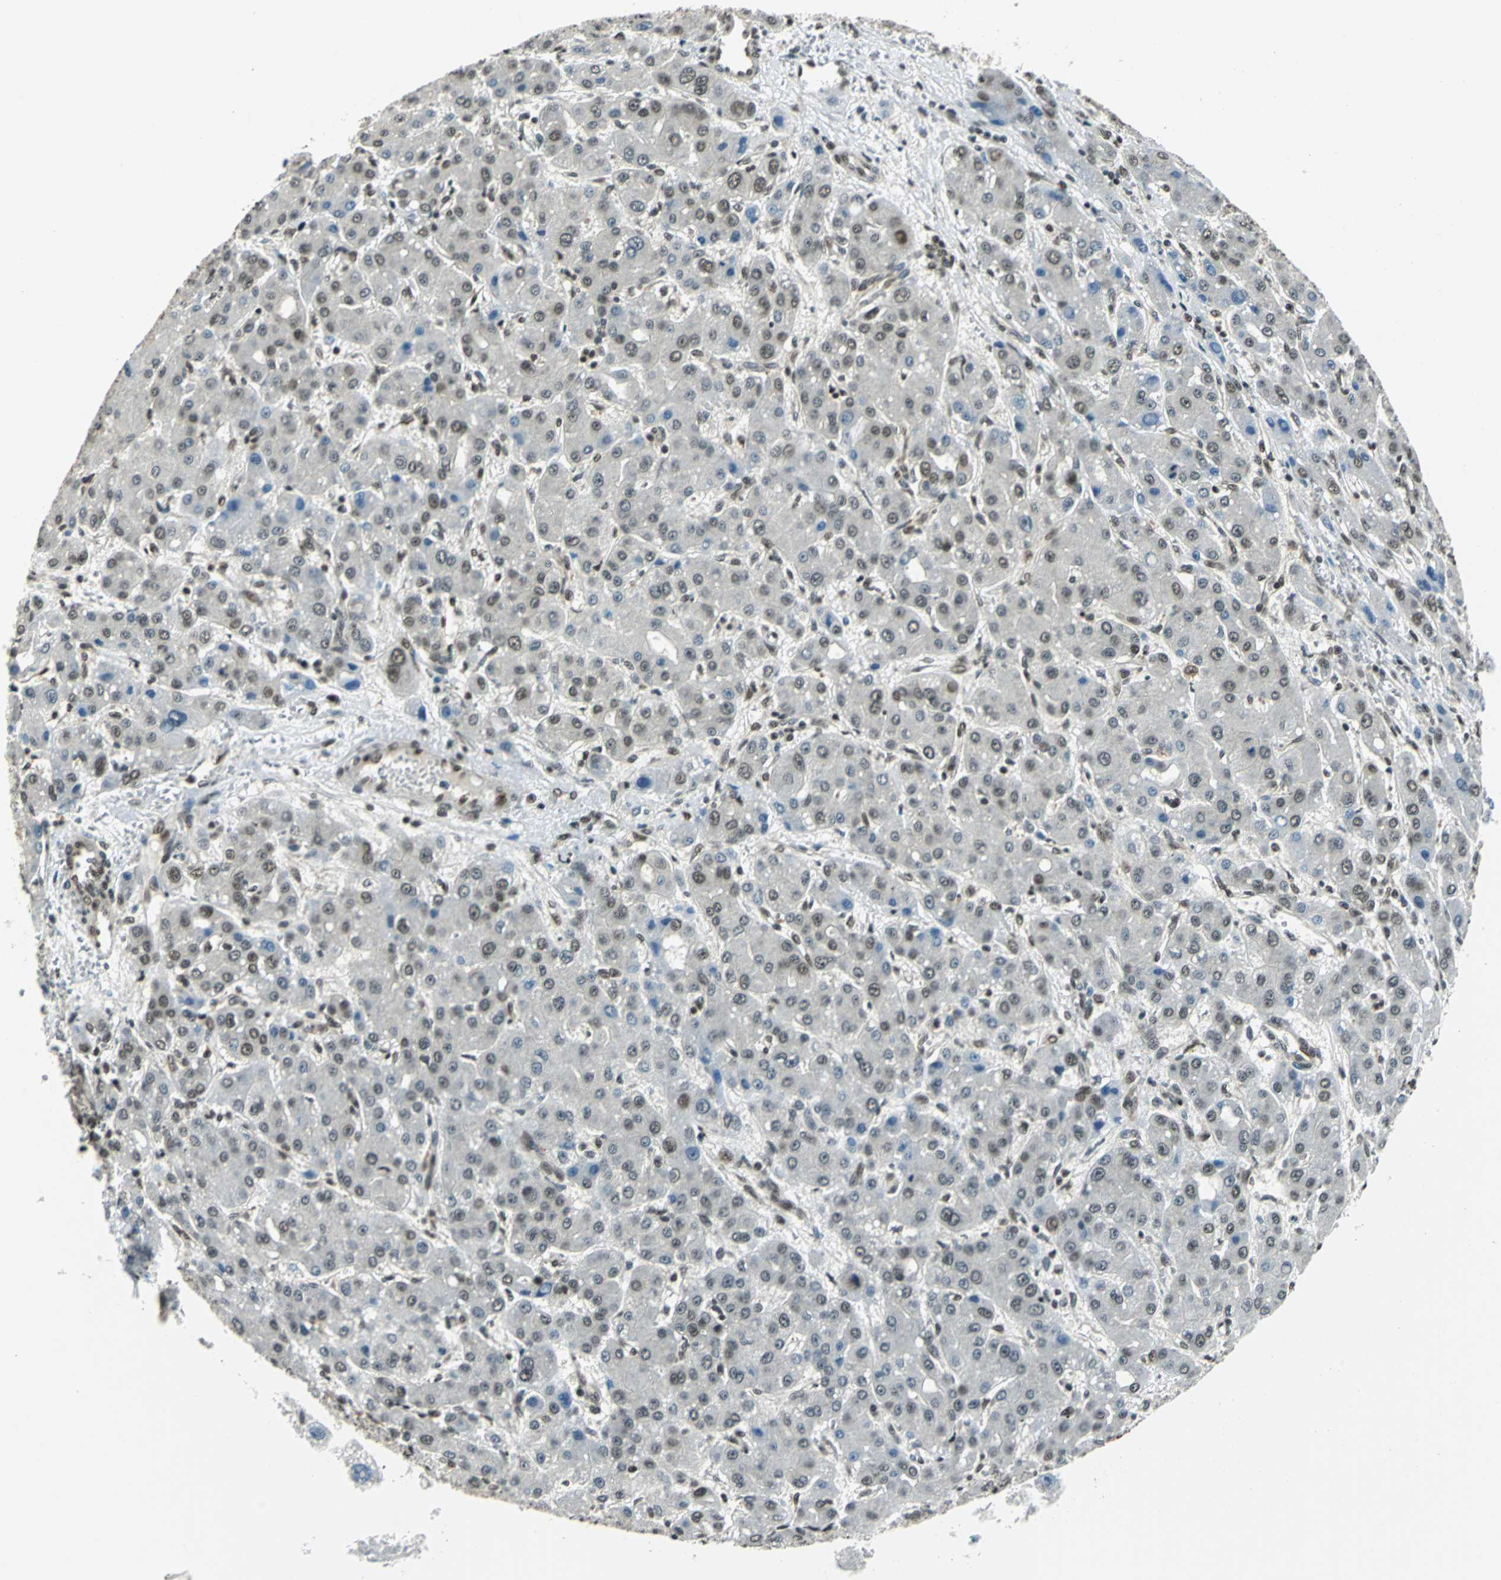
{"staining": {"intensity": "moderate", "quantity": ">75%", "location": "nuclear"}, "tissue": "liver cancer", "cell_type": "Tumor cells", "image_type": "cancer", "snomed": [{"axis": "morphology", "description": "Carcinoma, Hepatocellular, NOS"}, {"axis": "topography", "description": "Liver"}], "caption": "Human liver cancer (hepatocellular carcinoma) stained with a brown dye demonstrates moderate nuclear positive staining in about >75% of tumor cells.", "gene": "RBM14", "patient": {"sex": "male", "age": 55}}